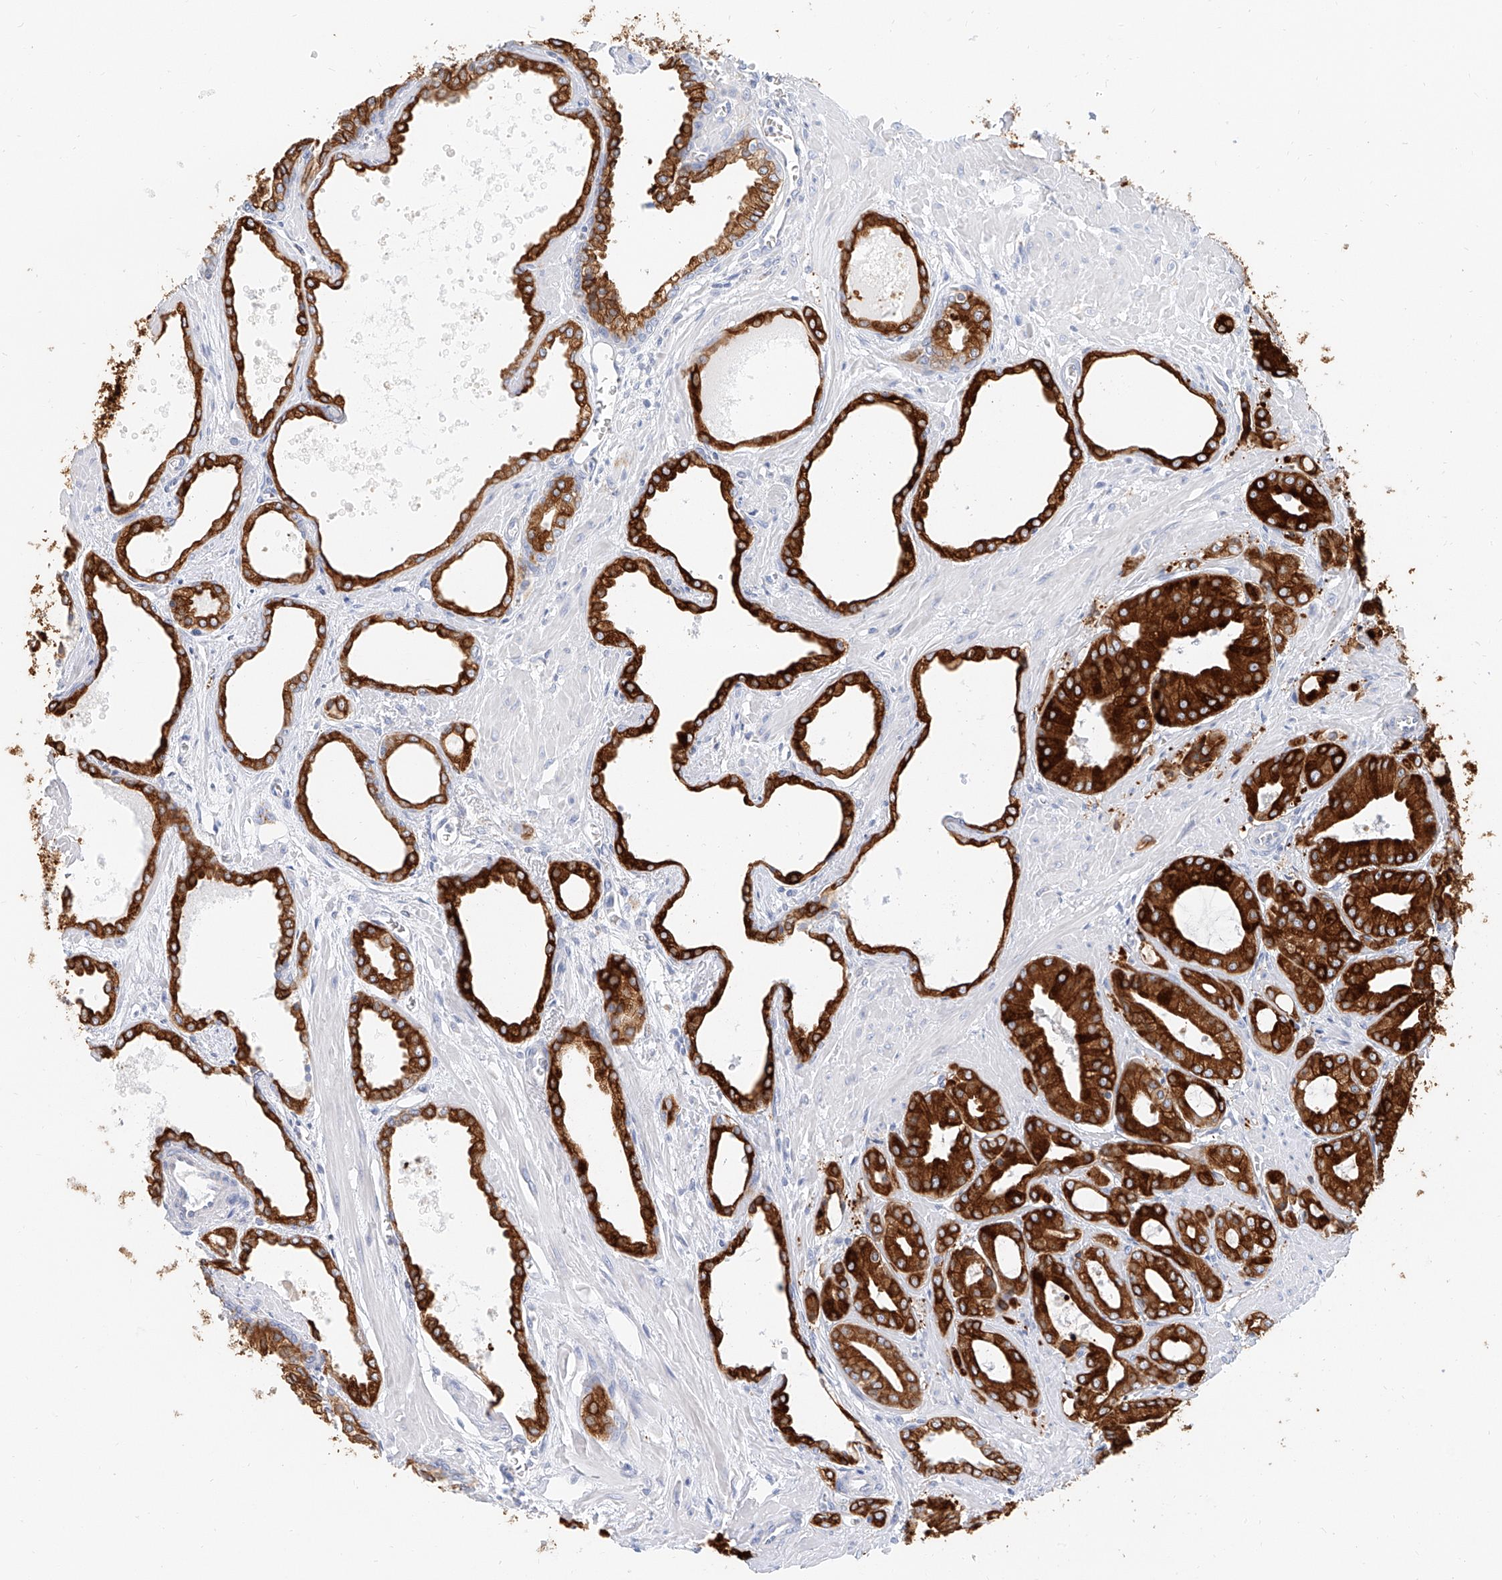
{"staining": {"intensity": "strong", "quantity": ">75%", "location": "cytoplasmic/membranous"}, "tissue": "prostate cancer", "cell_type": "Tumor cells", "image_type": "cancer", "snomed": [{"axis": "morphology", "description": "Adenocarcinoma, Low grade"}, {"axis": "topography", "description": "Prostate"}], "caption": "Prostate cancer (low-grade adenocarcinoma) stained for a protein (brown) reveals strong cytoplasmic/membranous positive expression in about >75% of tumor cells.", "gene": "DHRS7", "patient": {"sex": "male", "age": 67}}